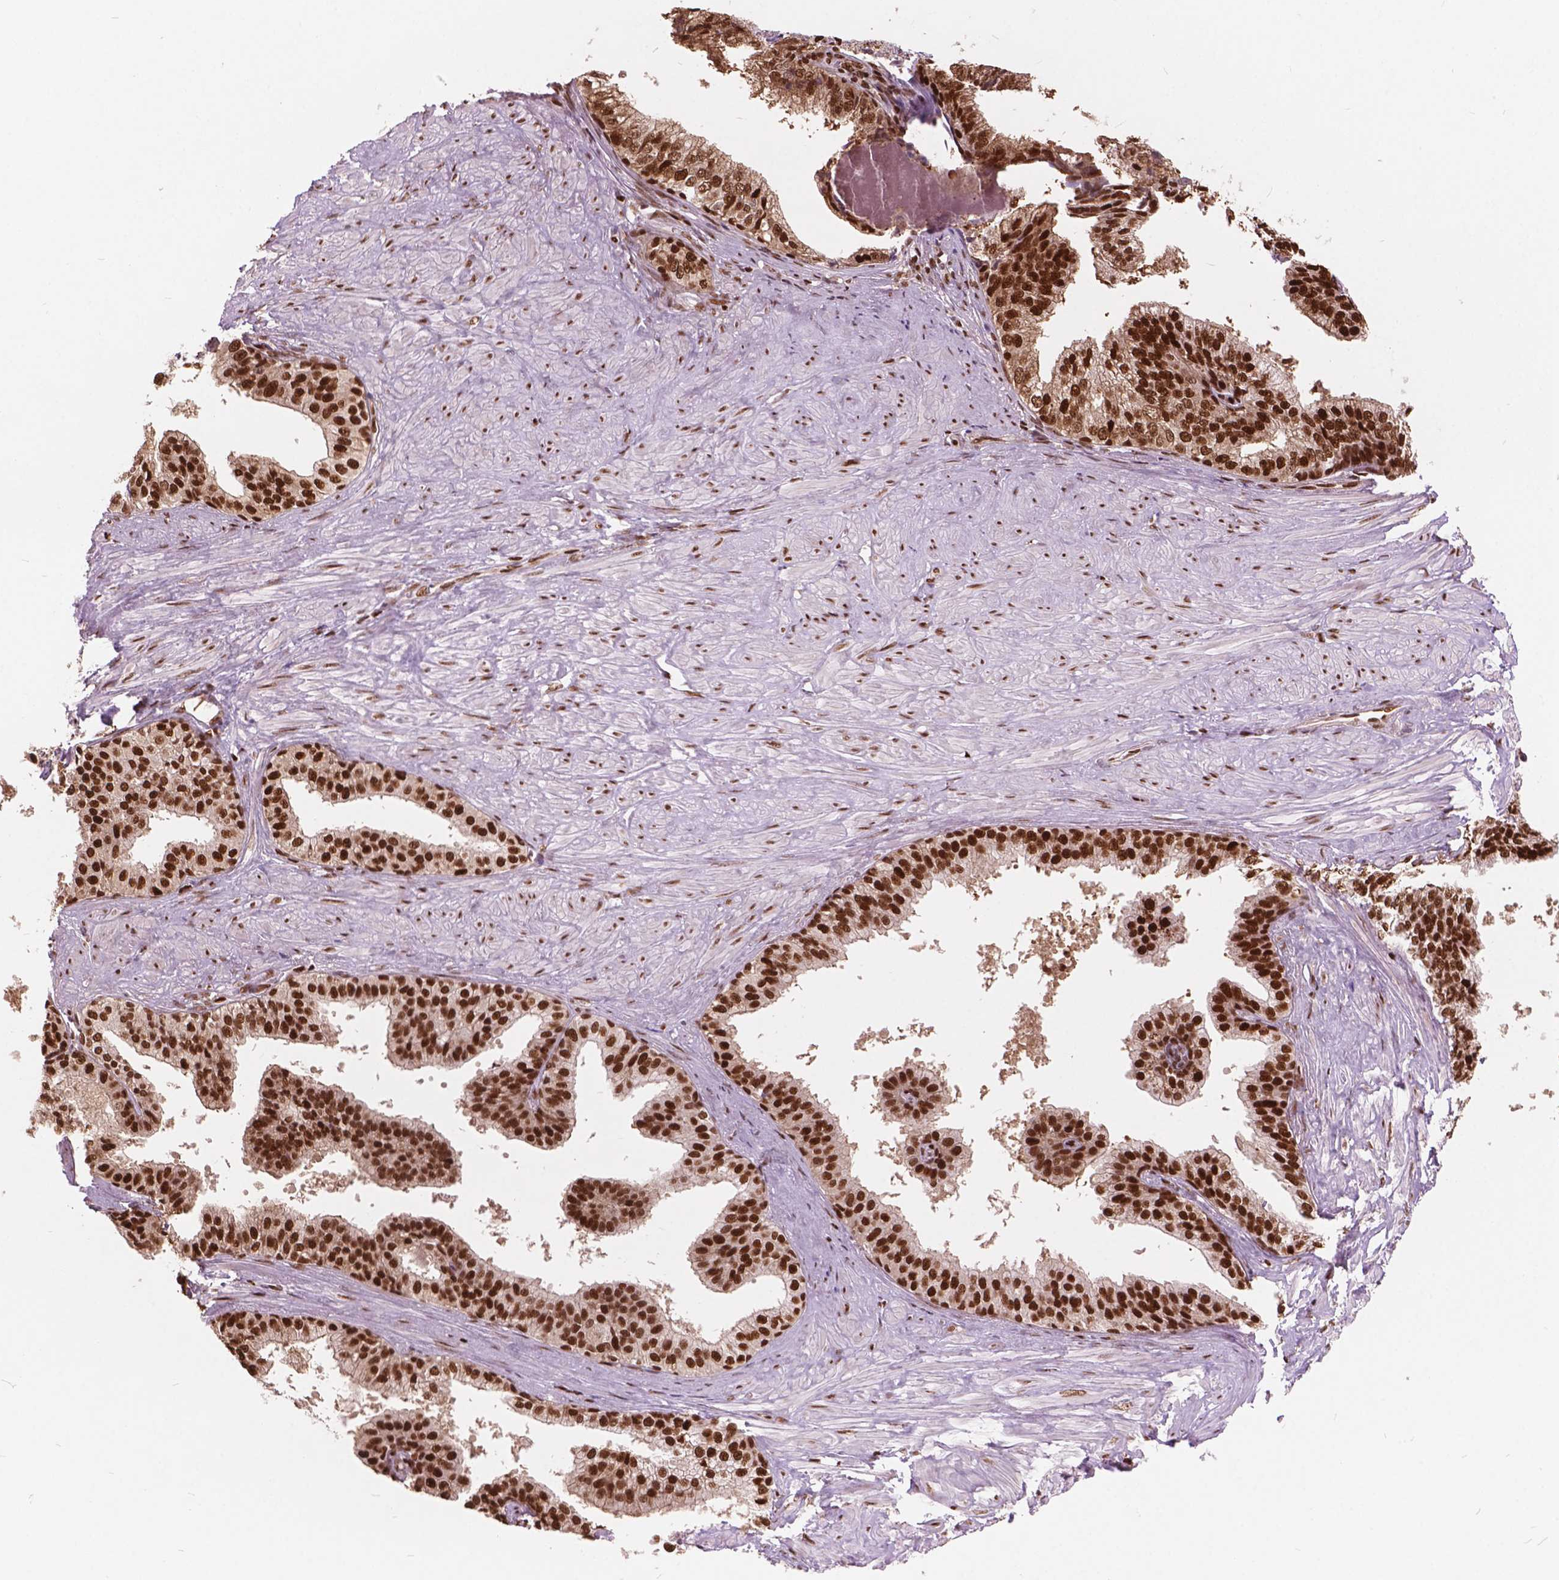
{"staining": {"intensity": "strong", "quantity": ">75%", "location": "nuclear"}, "tissue": "prostate", "cell_type": "Glandular cells", "image_type": "normal", "snomed": [{"axis": "morphology", "description": "Normal tissue, NOS"}, {"axis": "topography", "description": "Prostate"}, {"axis": "topography", "description": "Peripheral nerve tissue"}], "caption": "Protein expression analysis of unremarkable prostate demonstrates strong nuclear staining in about >75% of glandular cells. (IHC, brightfield microscopy, high magnification).", "gene": "ANP32A", "patient": {"sex": "male", "age": 55}}